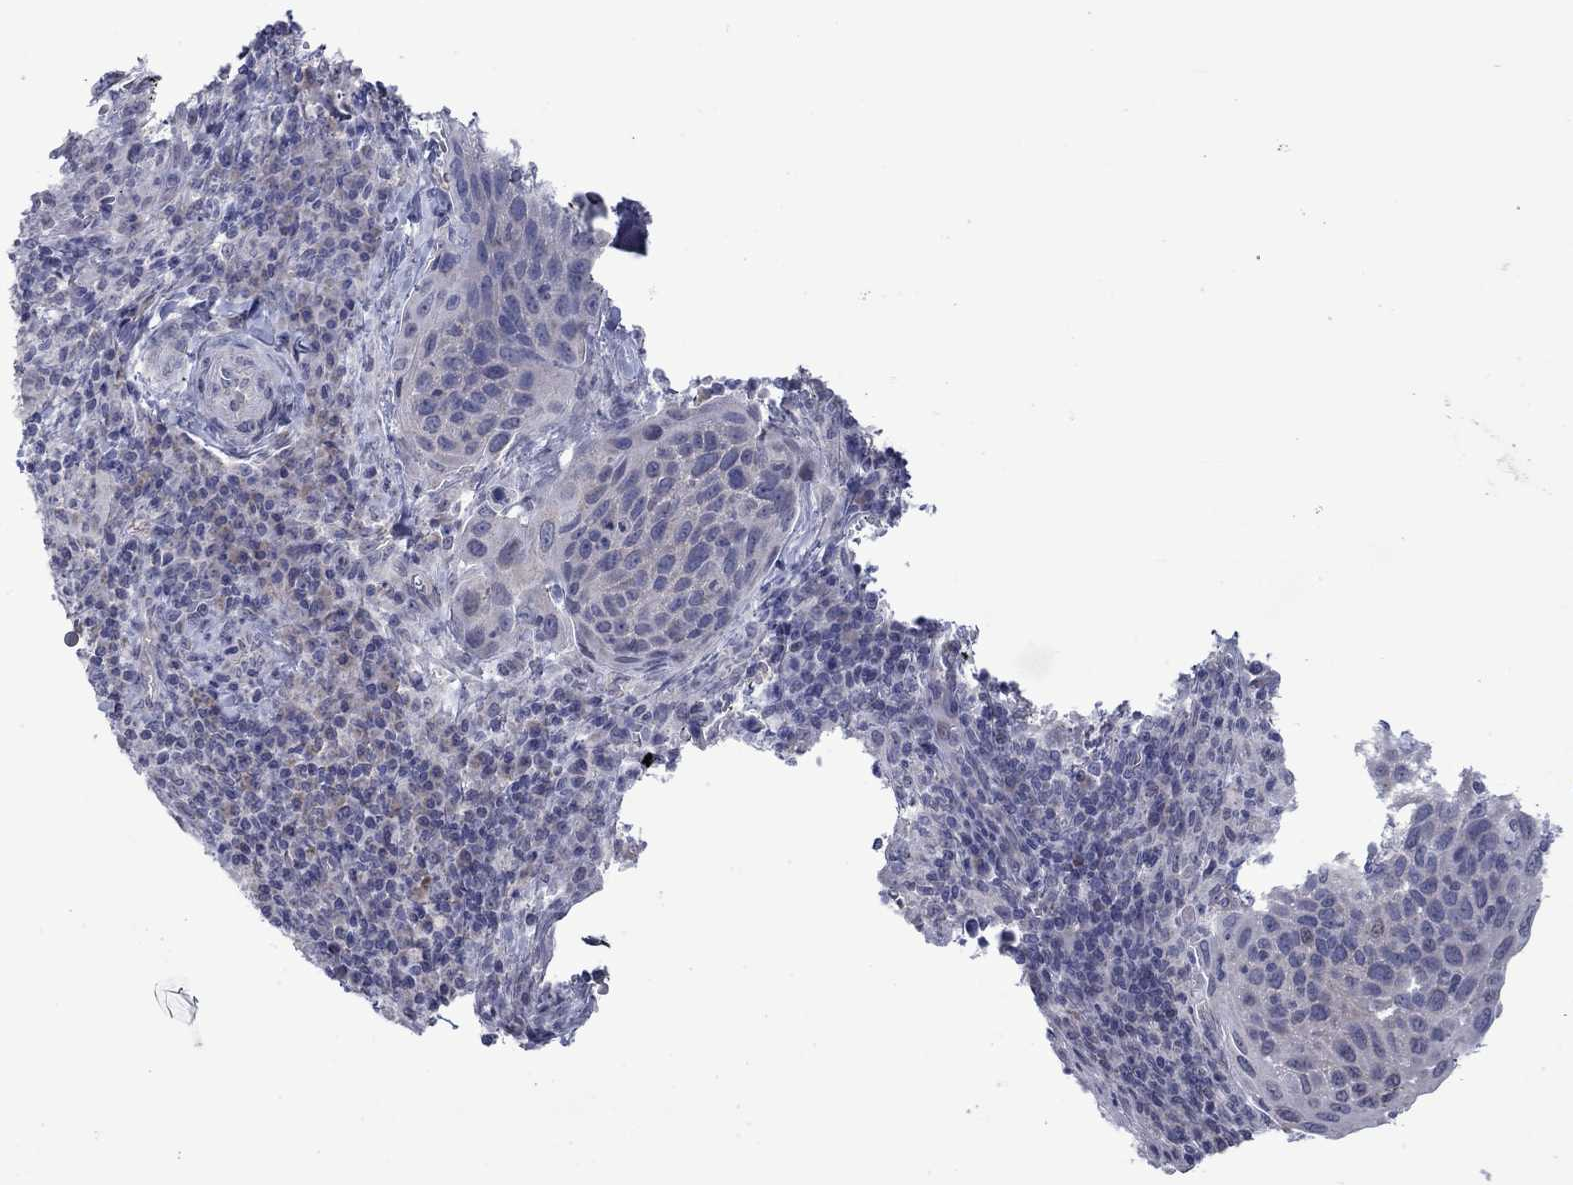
{"staining": {"intensity": "negative", "quantity": "none", "location": "none"}, "tissue": "cervical cancer", "cell_type": "Tumor cells", "image_type": "cancer", "snomed": [{"axis": "morphology", "description": "Squamous cell carcinoma, NOS"}, {"axis": "topography", "description": "Cervix"}], "caption": "A high-resolution photomicrograph shows IHC staining of cervical cancer, which displays no significant positivity in tumor cells.", "gene": "KCNJ16", "patient": {"sex": "female", "age": 54}}